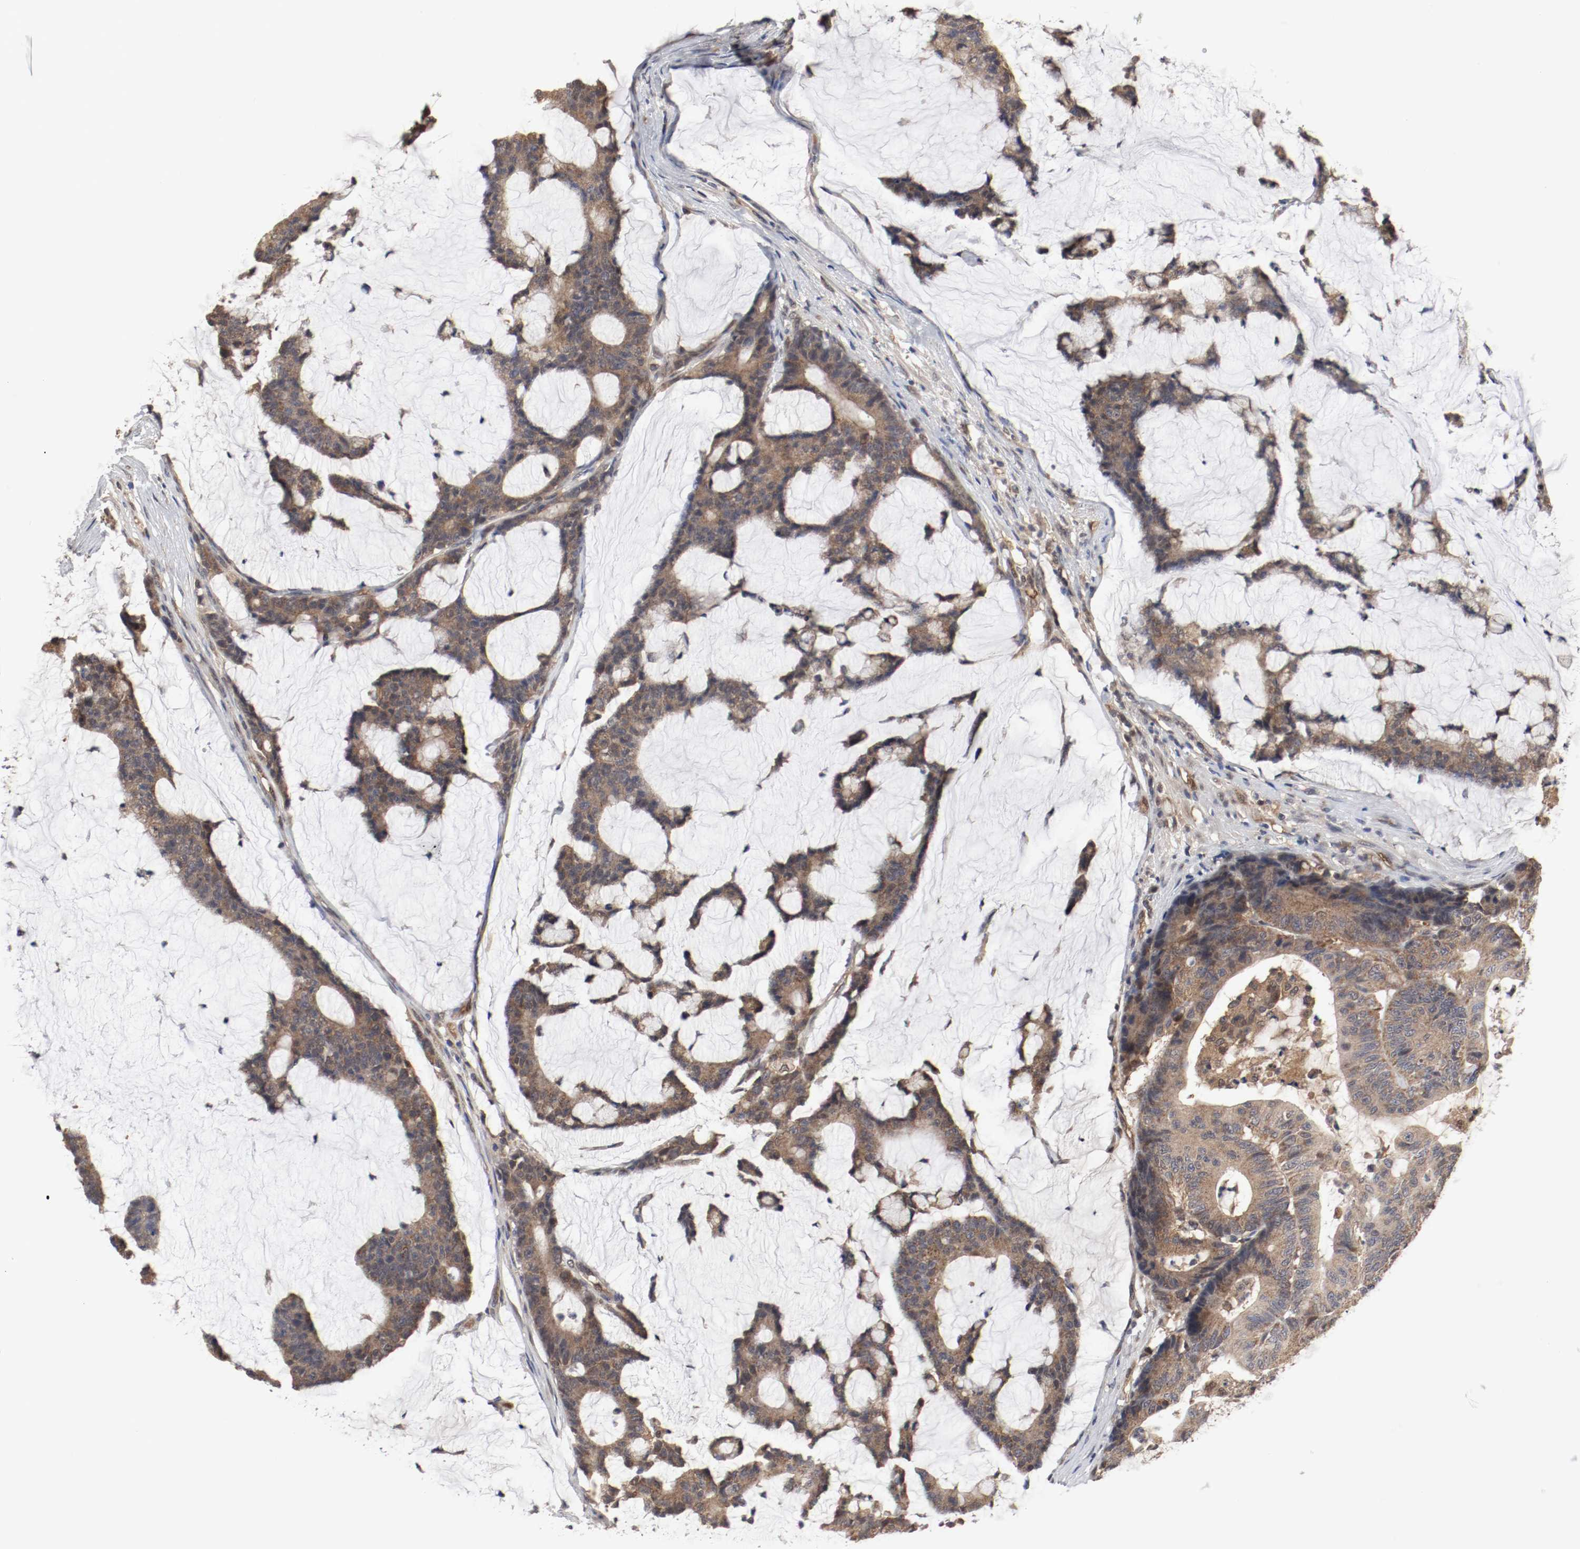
{"staining": {"intensity": "moderate", "quantity": ">75%", "location": "cytoplasmic/membranous"}, "tissue": "colorectal cancer", "cell_type": "Tumor cells", "image_type": "cancer", "snomed": [{"axis": "morphology", "description": "Adenocarcinoma, NOS"}, {"axis": "topography", "description": "Colon"}], "caption": "Colorectal adenocarcinoma stained with a protein marker exhibits moderate staining in tumor cells.", "gene": "AFG3L2", "patient": {"sex": "female", "age": 84}}